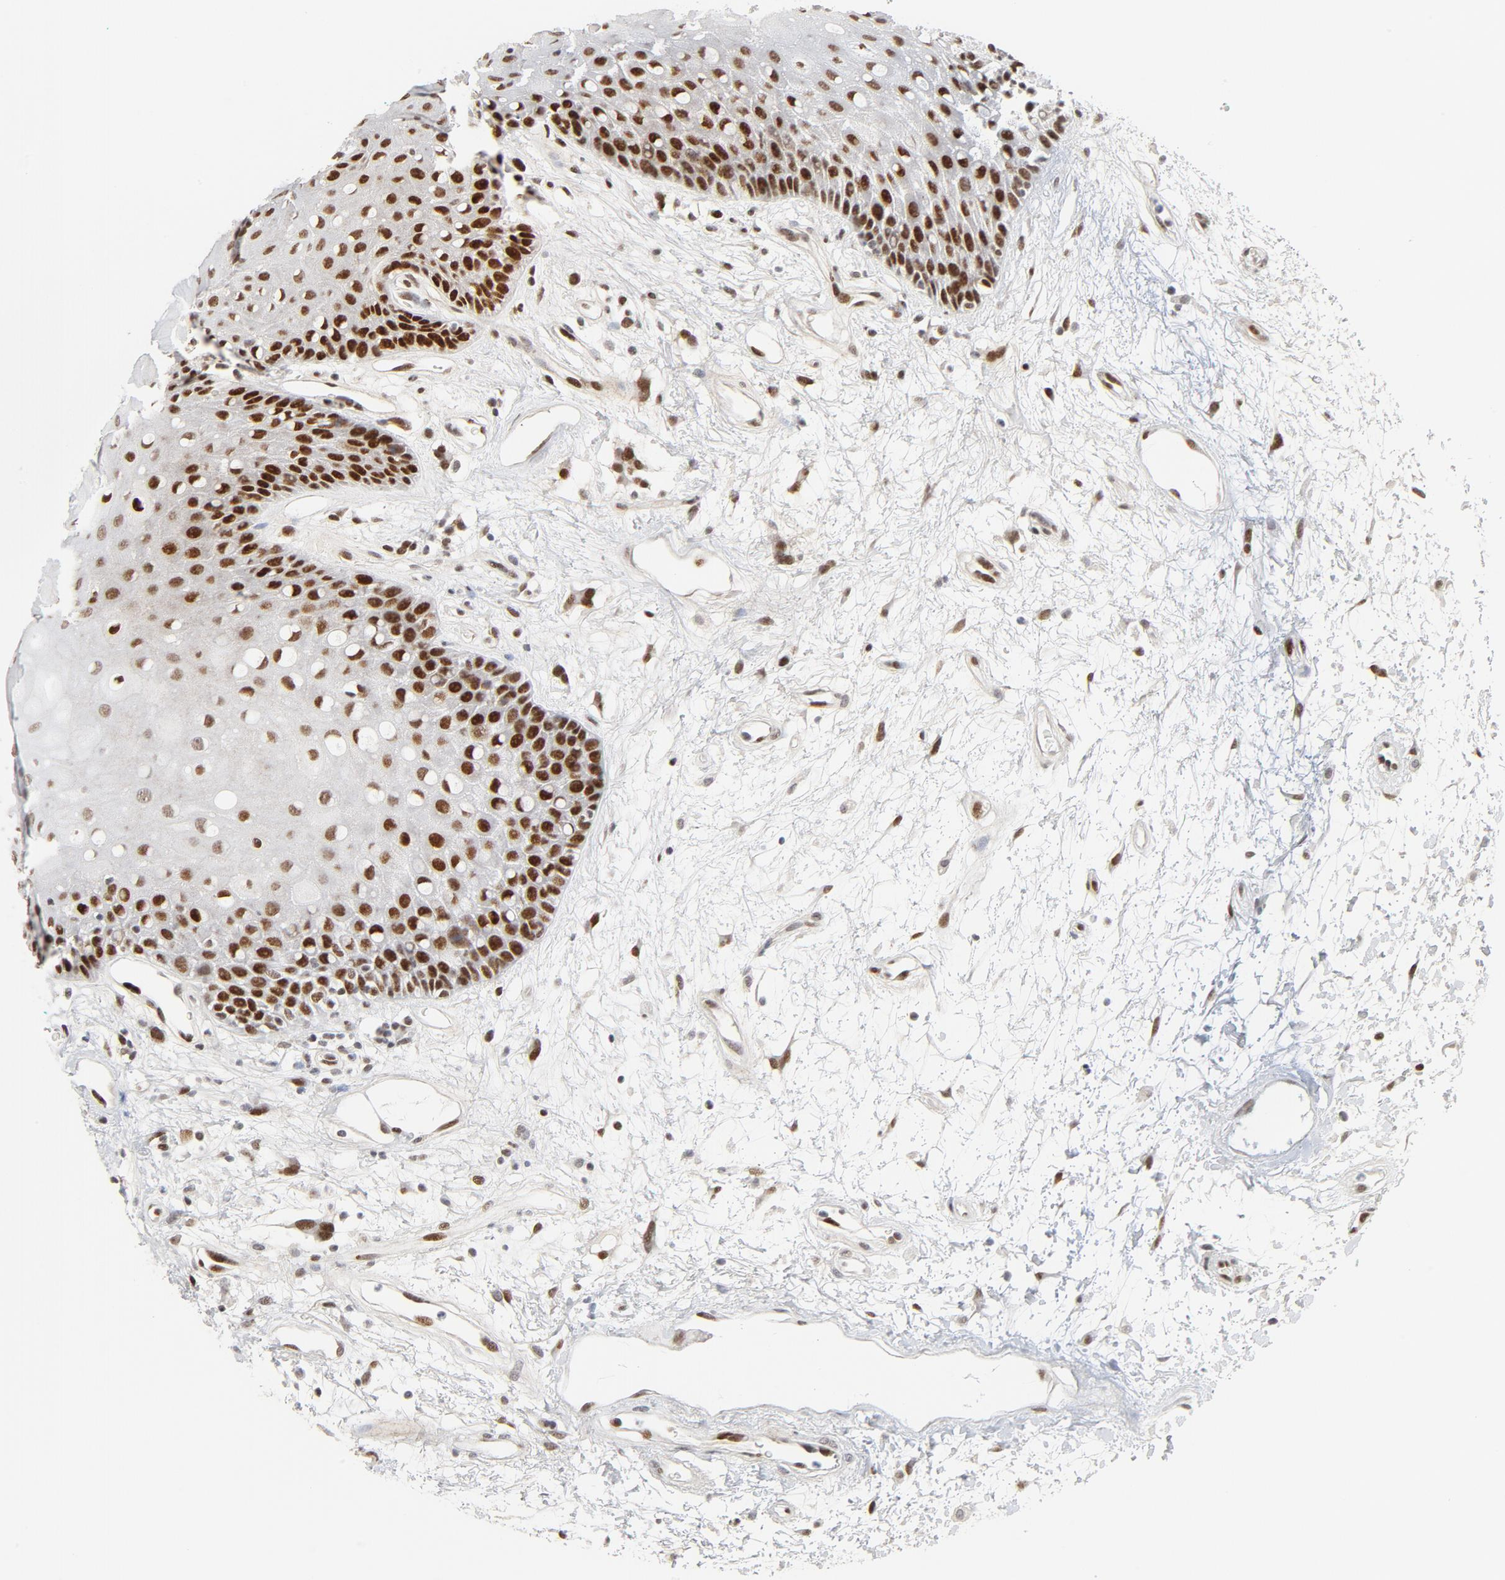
{"staining": {"intensity": "strong", "quantity": ">75%", "location": "nuclear"}, "tissue": "oral mucosa", "cell_type": "Squamous epithelial cells", "image_type": "normal", "snomed": [{"axis": "morphology", "description": "Normal tissue, NOS"}, {"axis": "morphology", "description": "Squamous cell carcinoma, NOS"}, {"axis": "topography", "description": "Skeletal muscle"}, {"axis": "topography", "description": "Oral tissue"}, {"axis": "topography", "description": "Head-Neck"}], "caption": "The immunohistochemical stain labels strong nuclear expression in squamous epithelial cells of unremarkable oral mucosa. The staining was performed using DAB (3,3'-diaminobenzidine), with brown indicating positive protein expression. Nuclei are stained blue with hematoxylin.", "gene": "GTF2I", "patient": {"sex": "female", "age": 84}}